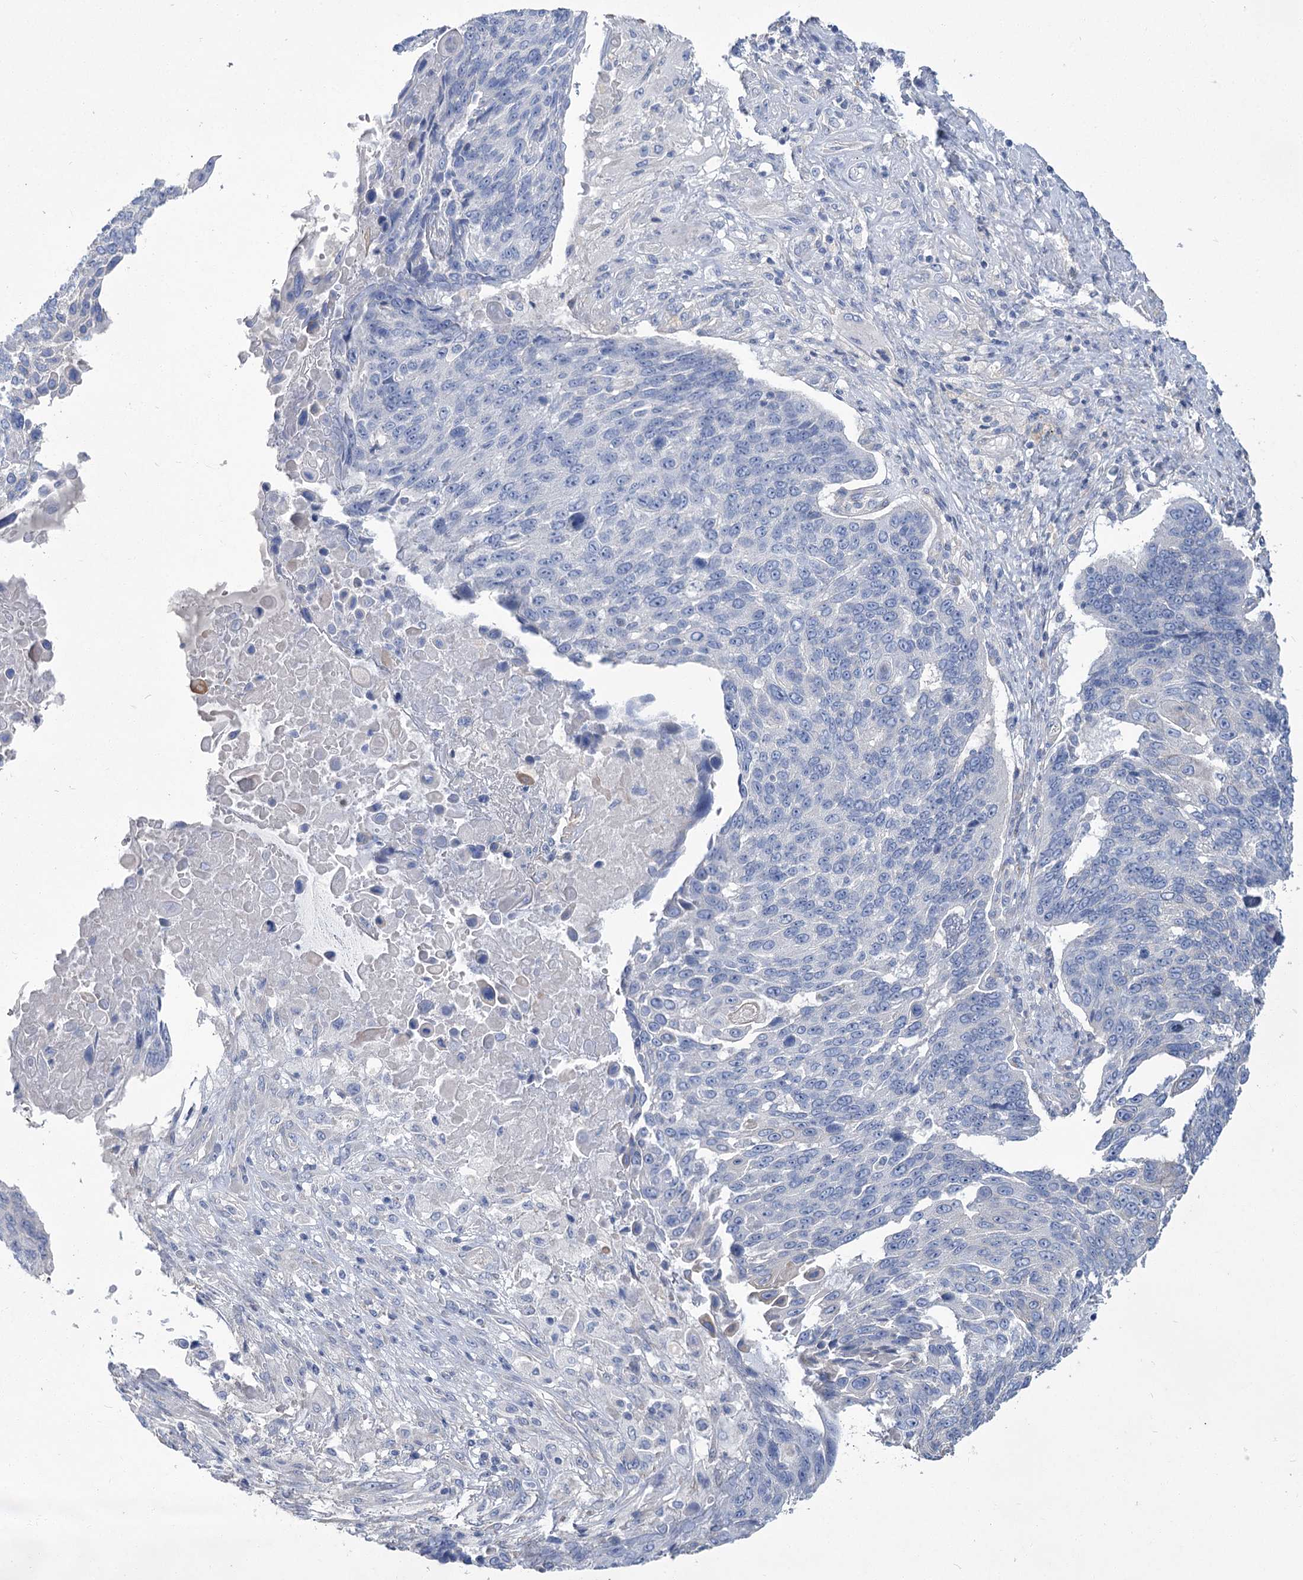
{"staining": {"intensity": "negative", "quantity": "none", "location": "none"}, "tissue": "lung cancer", "cell_type": "Tumor cells", "image_type": "cancer", "snomed": [{"axis": "morphology", "description": "Squamous cell carcinoma, NOS"}, {"axis": "topography", "description": "Lung"}], "caption": "Photomicrograph shows no protein expression in tumor cells of lung cancer tissue.", "gene": "SLC9A3", "patient": {"sex": "male", "age": 66}}